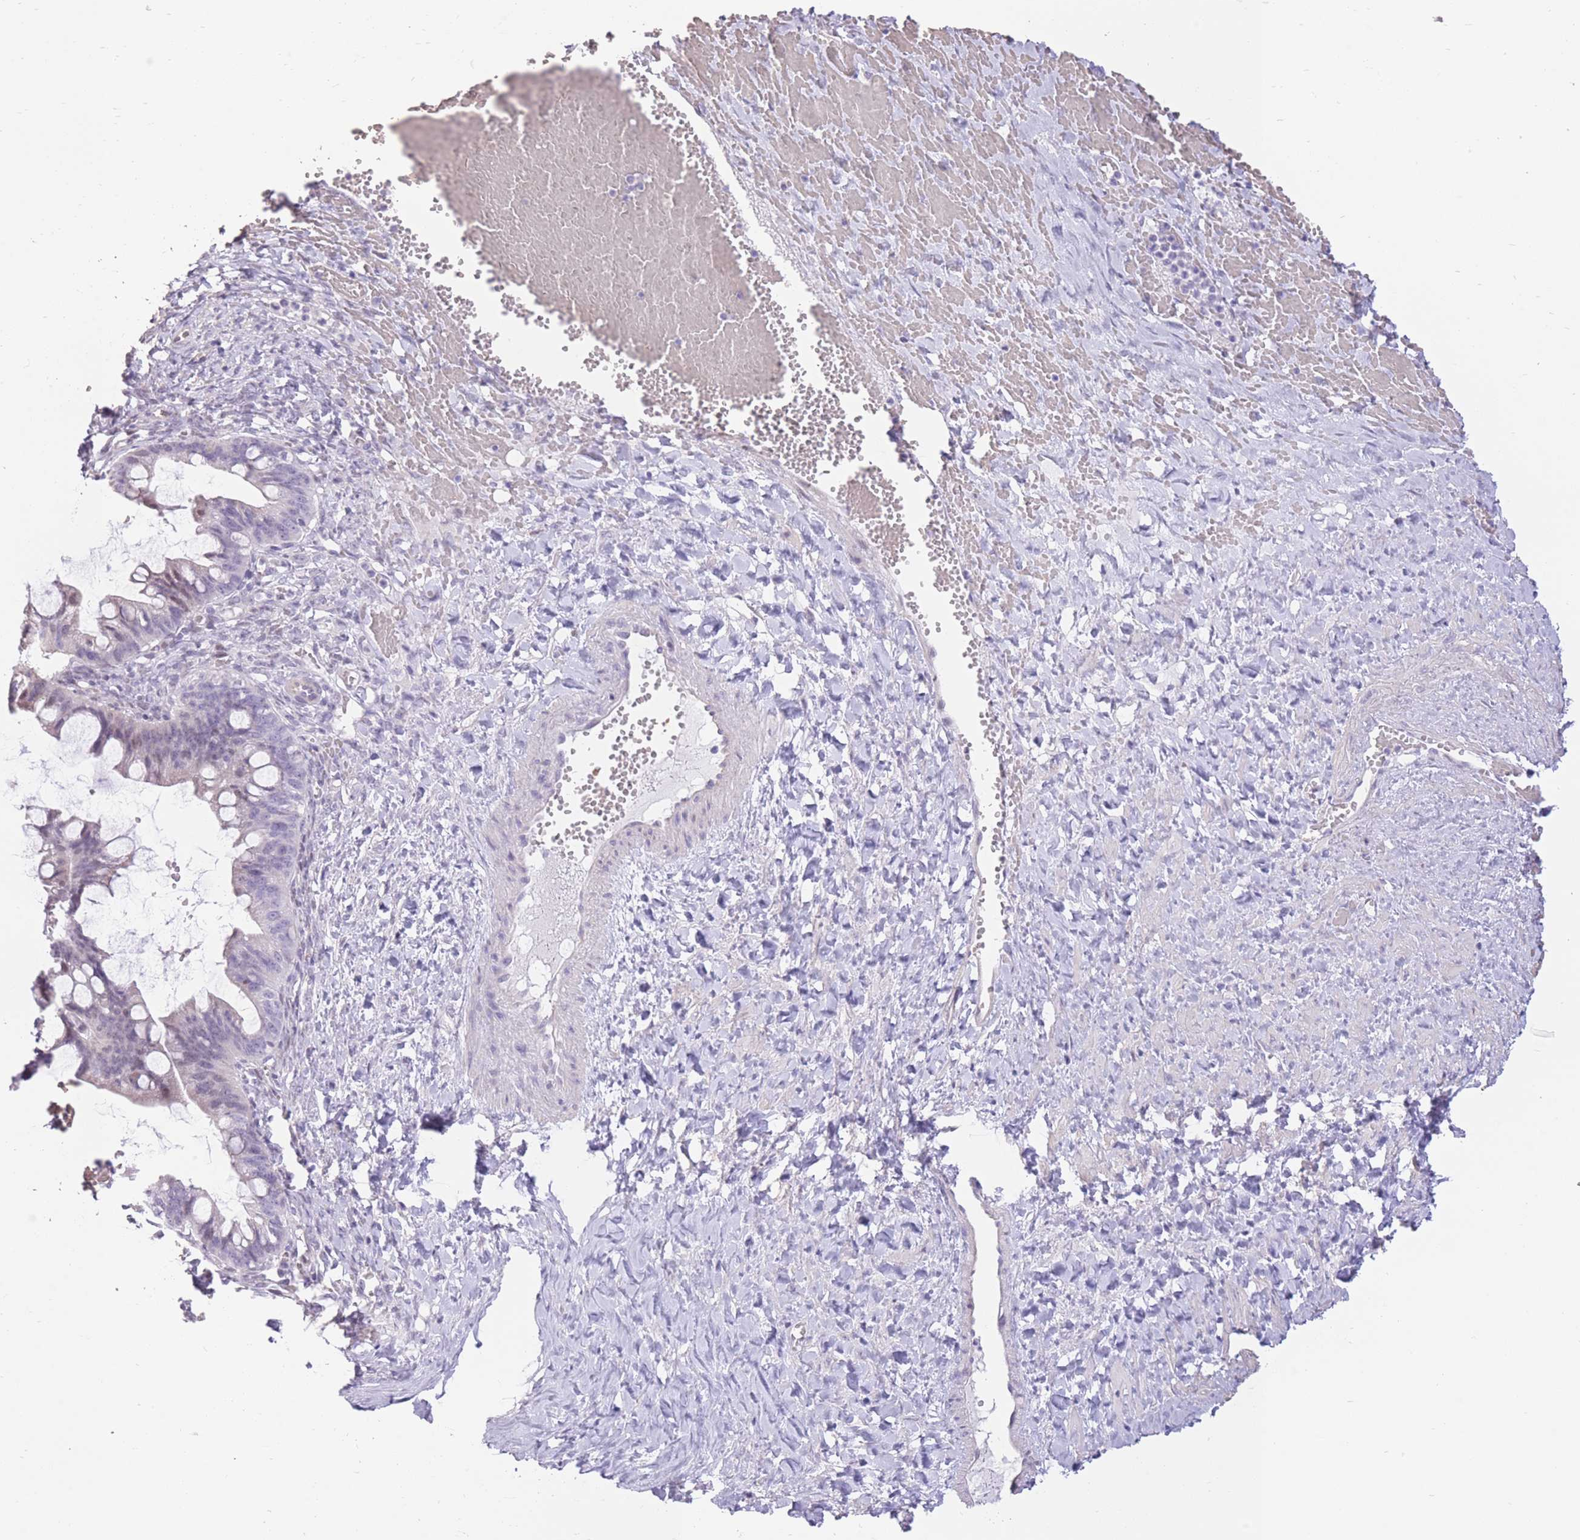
{"staining": {"intensity": "negative", "quantity": "none", "location": "none"}, "tissue": "ovarian cancer", "cell_type": "Tumor cells", "image_type": "cancer", "snomed": [{"axis": "morphology", "description": "Cystadenocarcinoma, mucinous, NOS"}, {"axis": "topography", "description": "Ovary"}], "caption": "IHC micrograph of neoplastic tissue: ovarian mucinous cystadenocarcinoma stained with DAB (3,3'-diaminobenzidine) shows no significant protein positivity in tumor cells. The staining is performed using DAB brown chromogen with nuclei counter-stained in using hematoxylin.", "gene": "WDR70", "patient": {"sex": "female", "age": 73}}